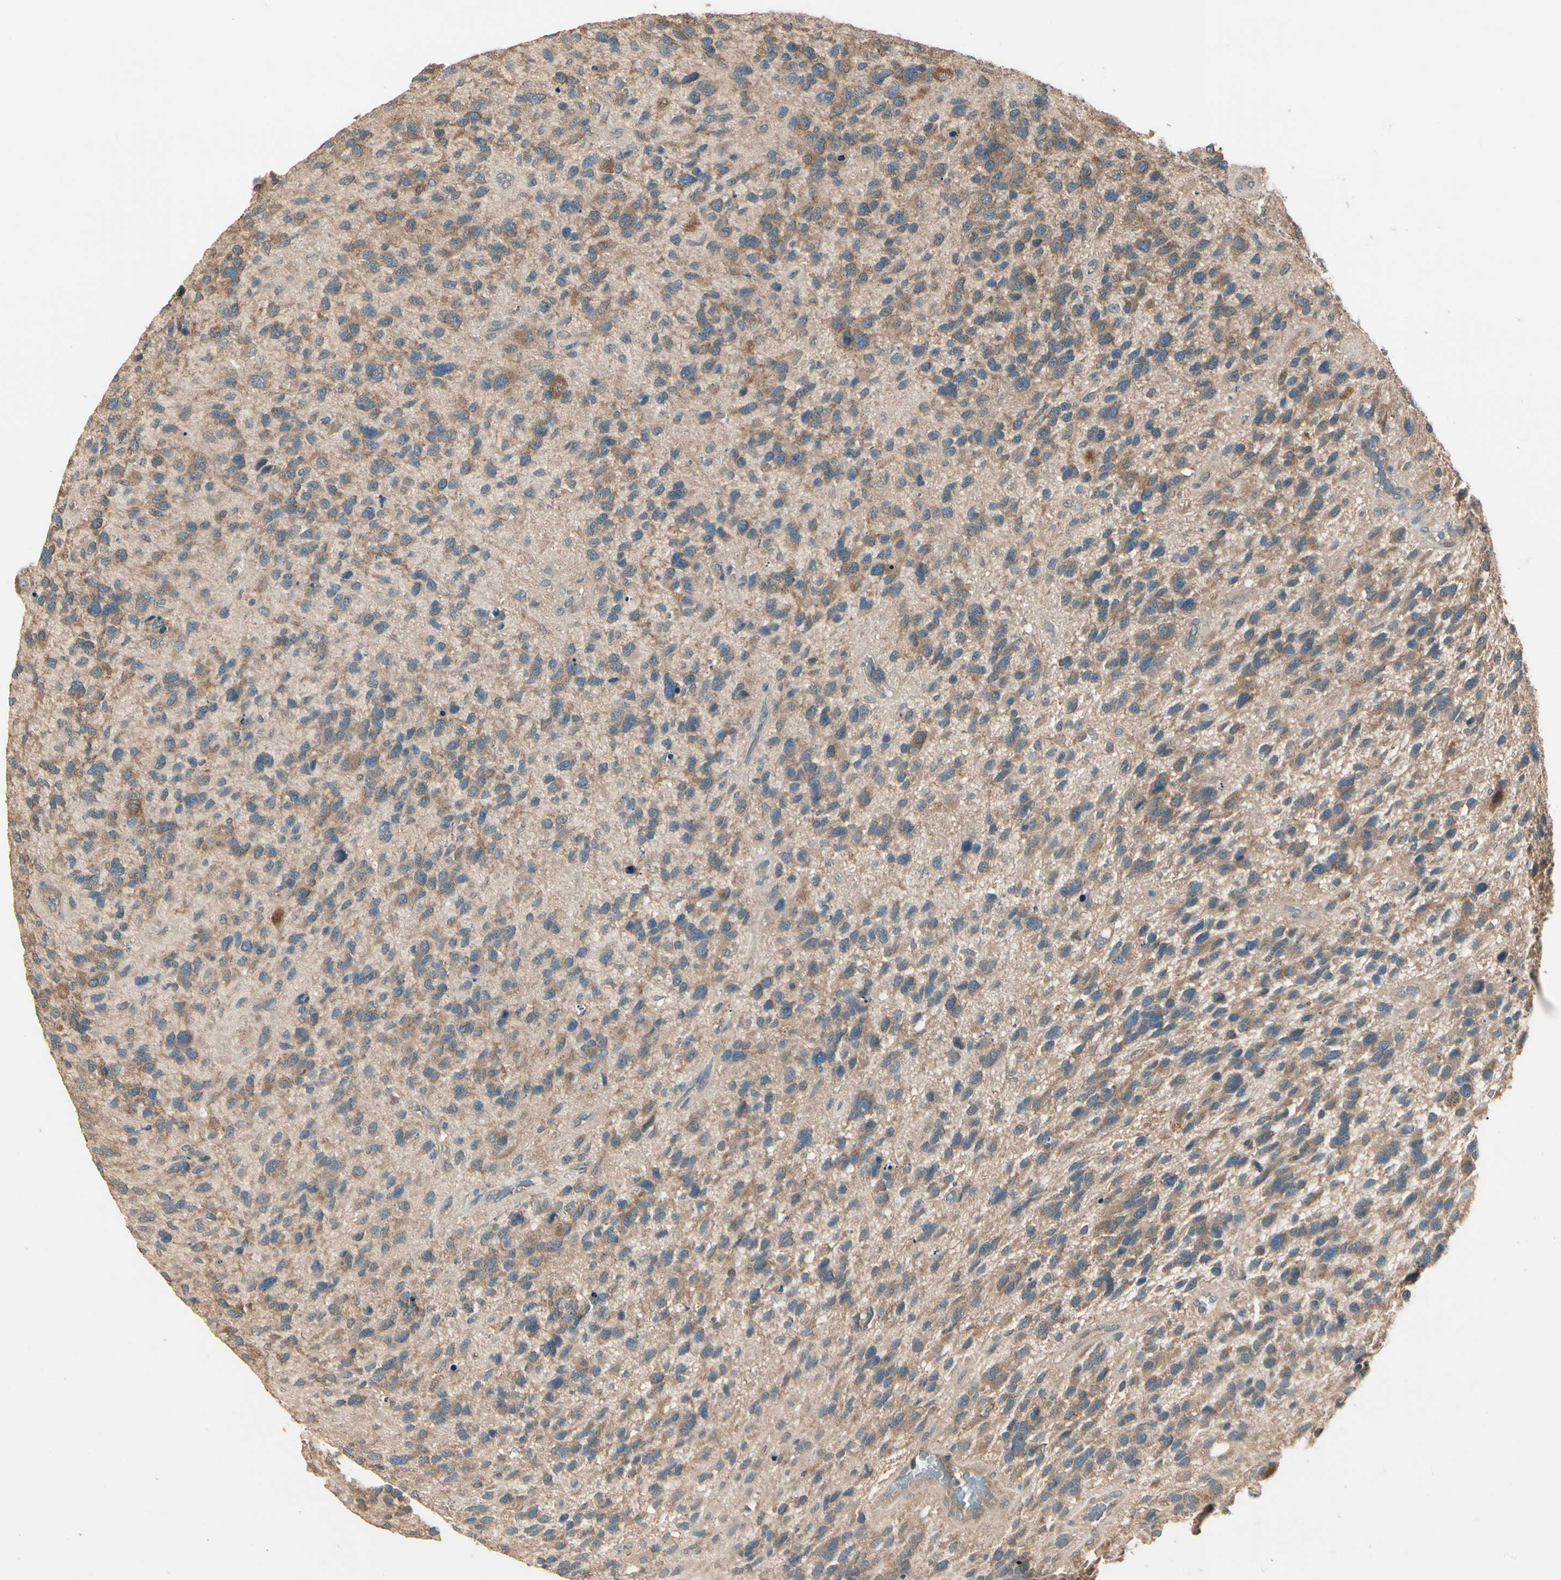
{"staining": {"intensity": "moderate", "quantity": ">75%", "location": "cytoplasmic/membranous"}, "tissue": "glioma", "cell_type": "Tumor cells", "image_type": "cancer", "snomed": [{"axis": "morphology", "description": "Glioma, malignant, High grade"}, {"axis": "topography", "description": "Brain"}], "caption": "An image of glioma stained for a protein demonstrates moderate cytoplasmic/membranous brown staining in tumor cells. (Brightfield microscopy of DAB IHC at high magnification).", "gene": "CCT7", "patient": {"sex": "female", "age": 58}}